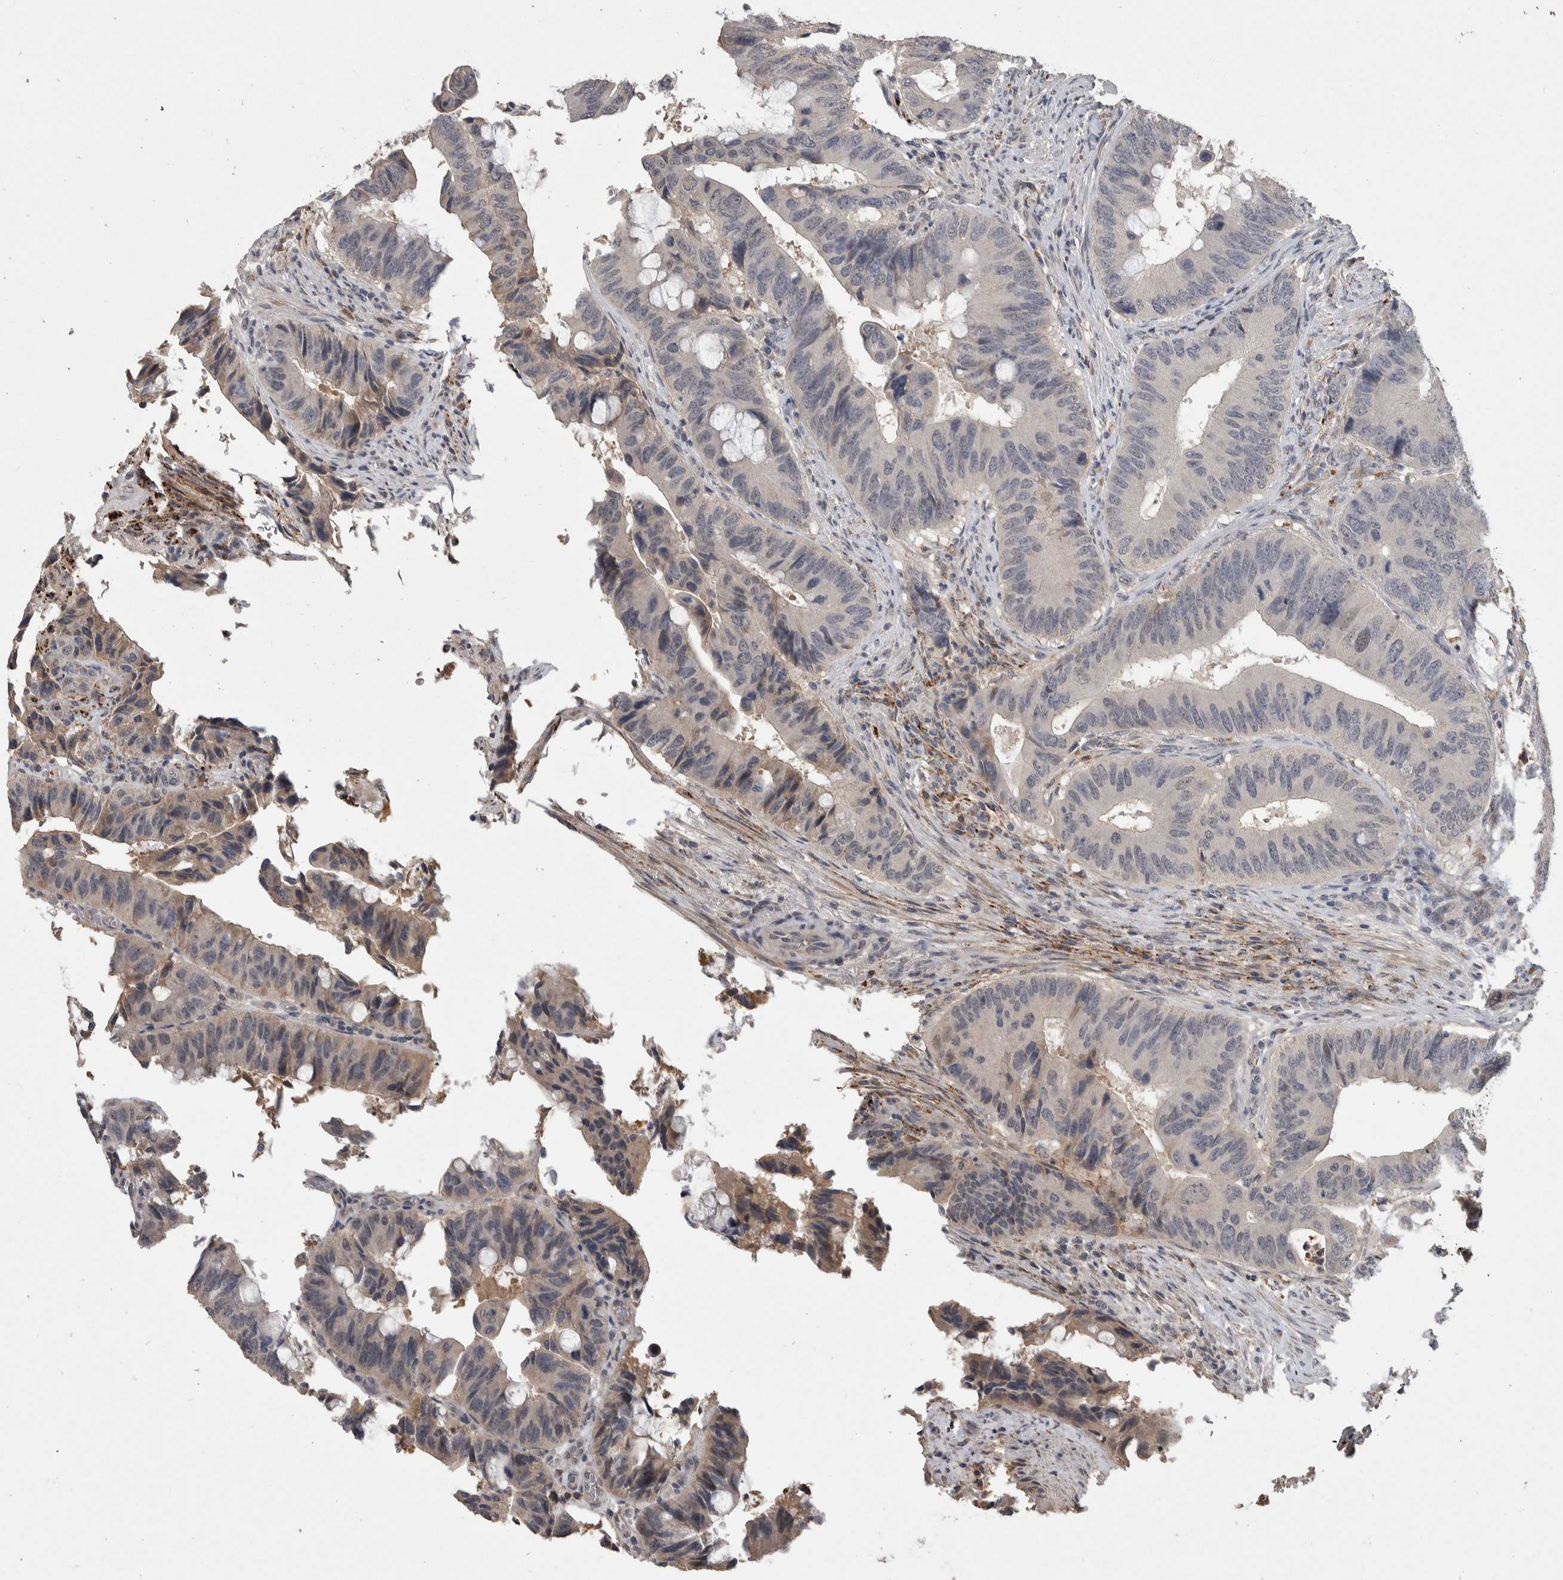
{"staining": {"intensity": "negative", "quantity": "none", "location": "none"}, "tissue": "colorectal cancer", "cell_type": "Tumor cells", "image_type": "cancer", "snomed": [{"axis": "morphology", "description": "Adenocarcinoma, NOS"}, {"axis": "topography", "description": "Colon"}], "caption": "IHC micrograph of colorectal adenocarcinoma stained for a protein (brown), which reveals no positivity in tumor cells.", "gene": "CHRM3", "patient": {"sex": "male", "age": 71}}